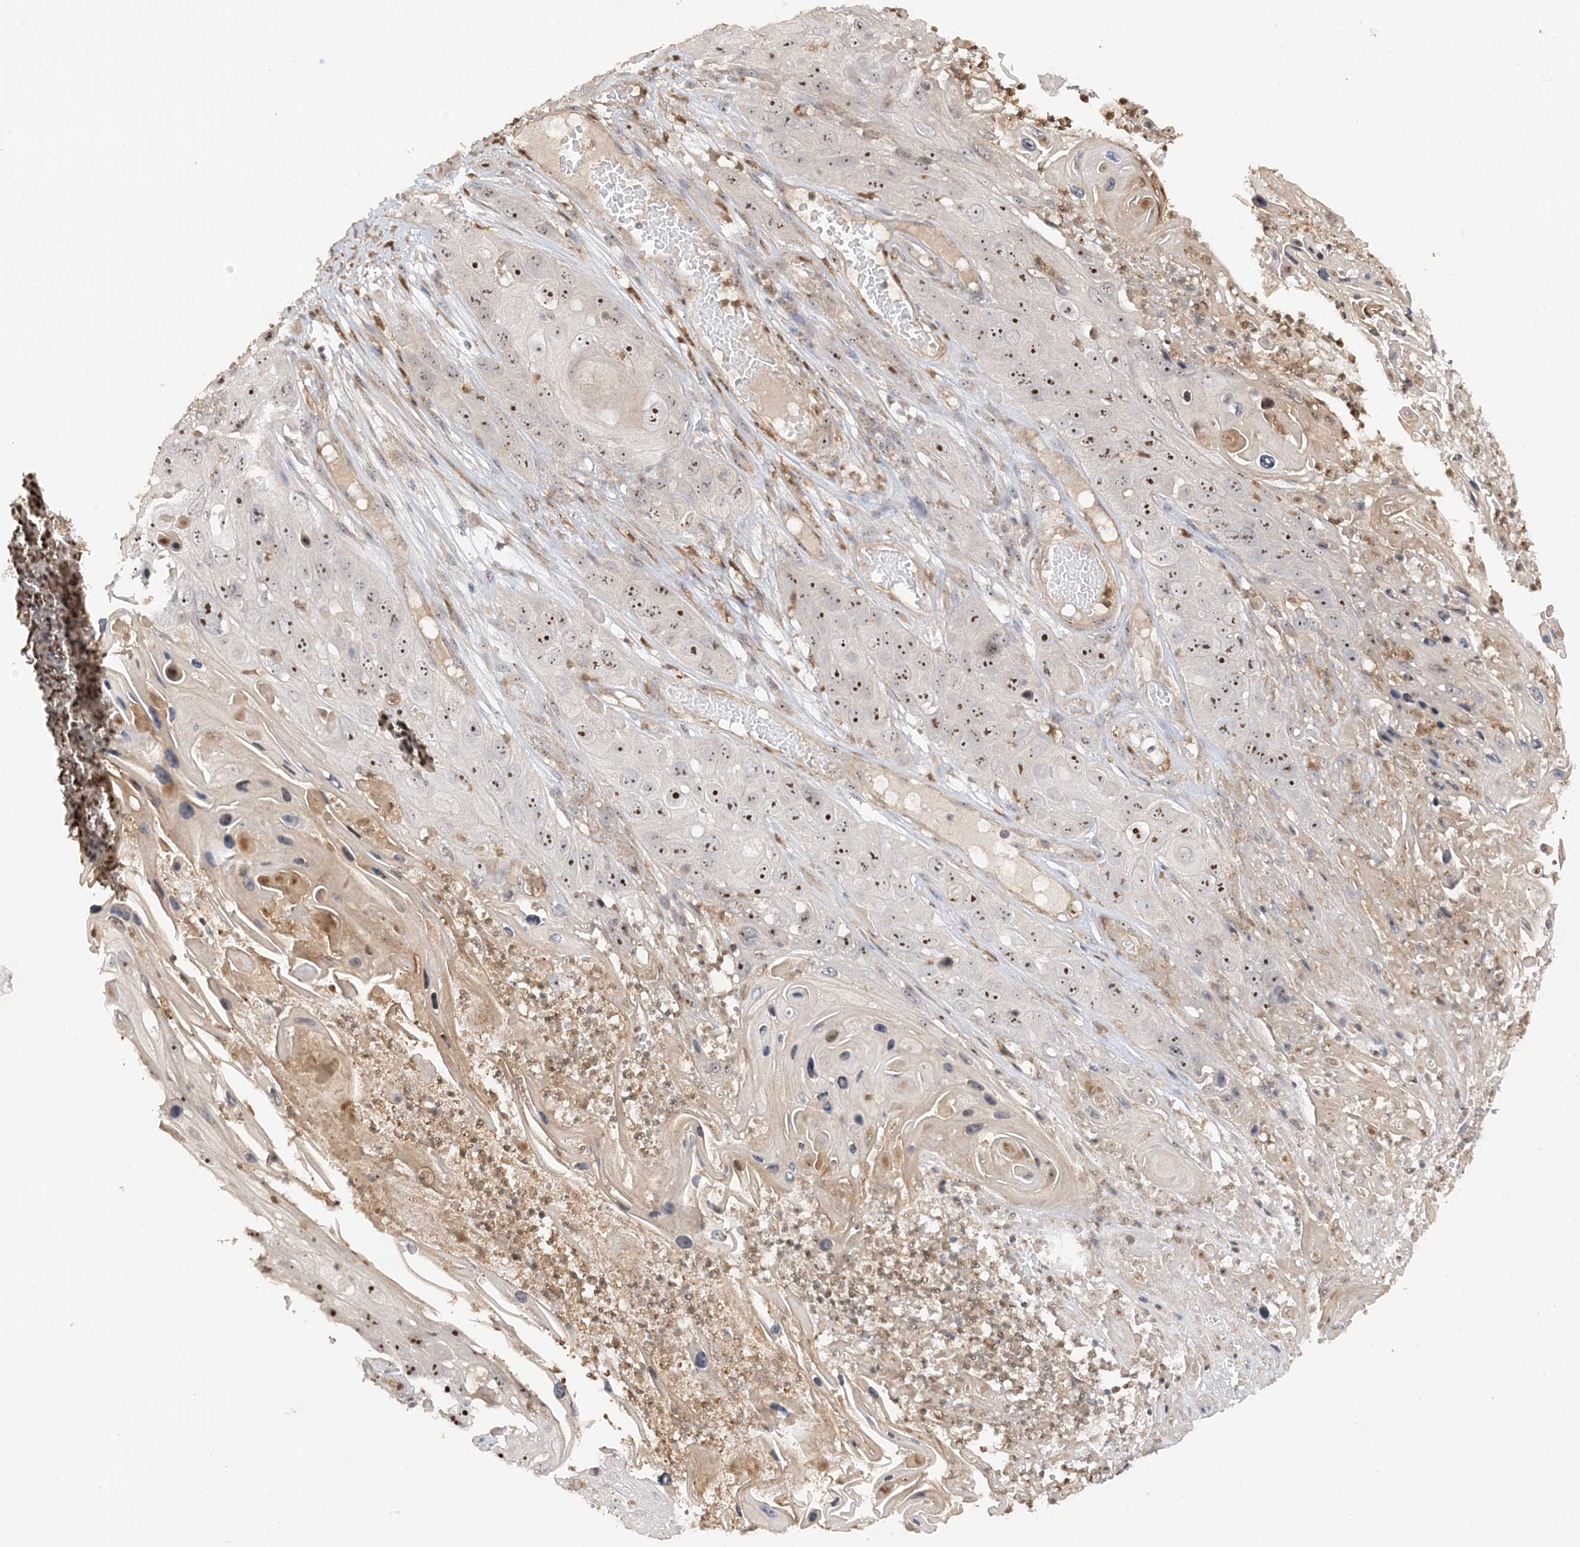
{"staining": {"intensity": "moderate", "quantity": ">75%", "location": "nuclear"}, "tissue": "skin cancer", "cell_type": "Tumor cells", "image_type": "cancer", "snomed": [{"axis": "morphology", "description": "Squamous cell carcinoma, NOS"}, {"axis": "topography", "description": "Skin"}], "caption": "Immunohistochemistry photomicrograph of neoplastic tissue: human skin squamous cell carcinoma stained using immunohistochemistry exhibits medium levels of moderate protein expression localized specifically in the nuclear of tumor cells, appearing as a nuclear brown color.", "gene": "DDX18", "patient": {"sex": "male", "age": 55}}